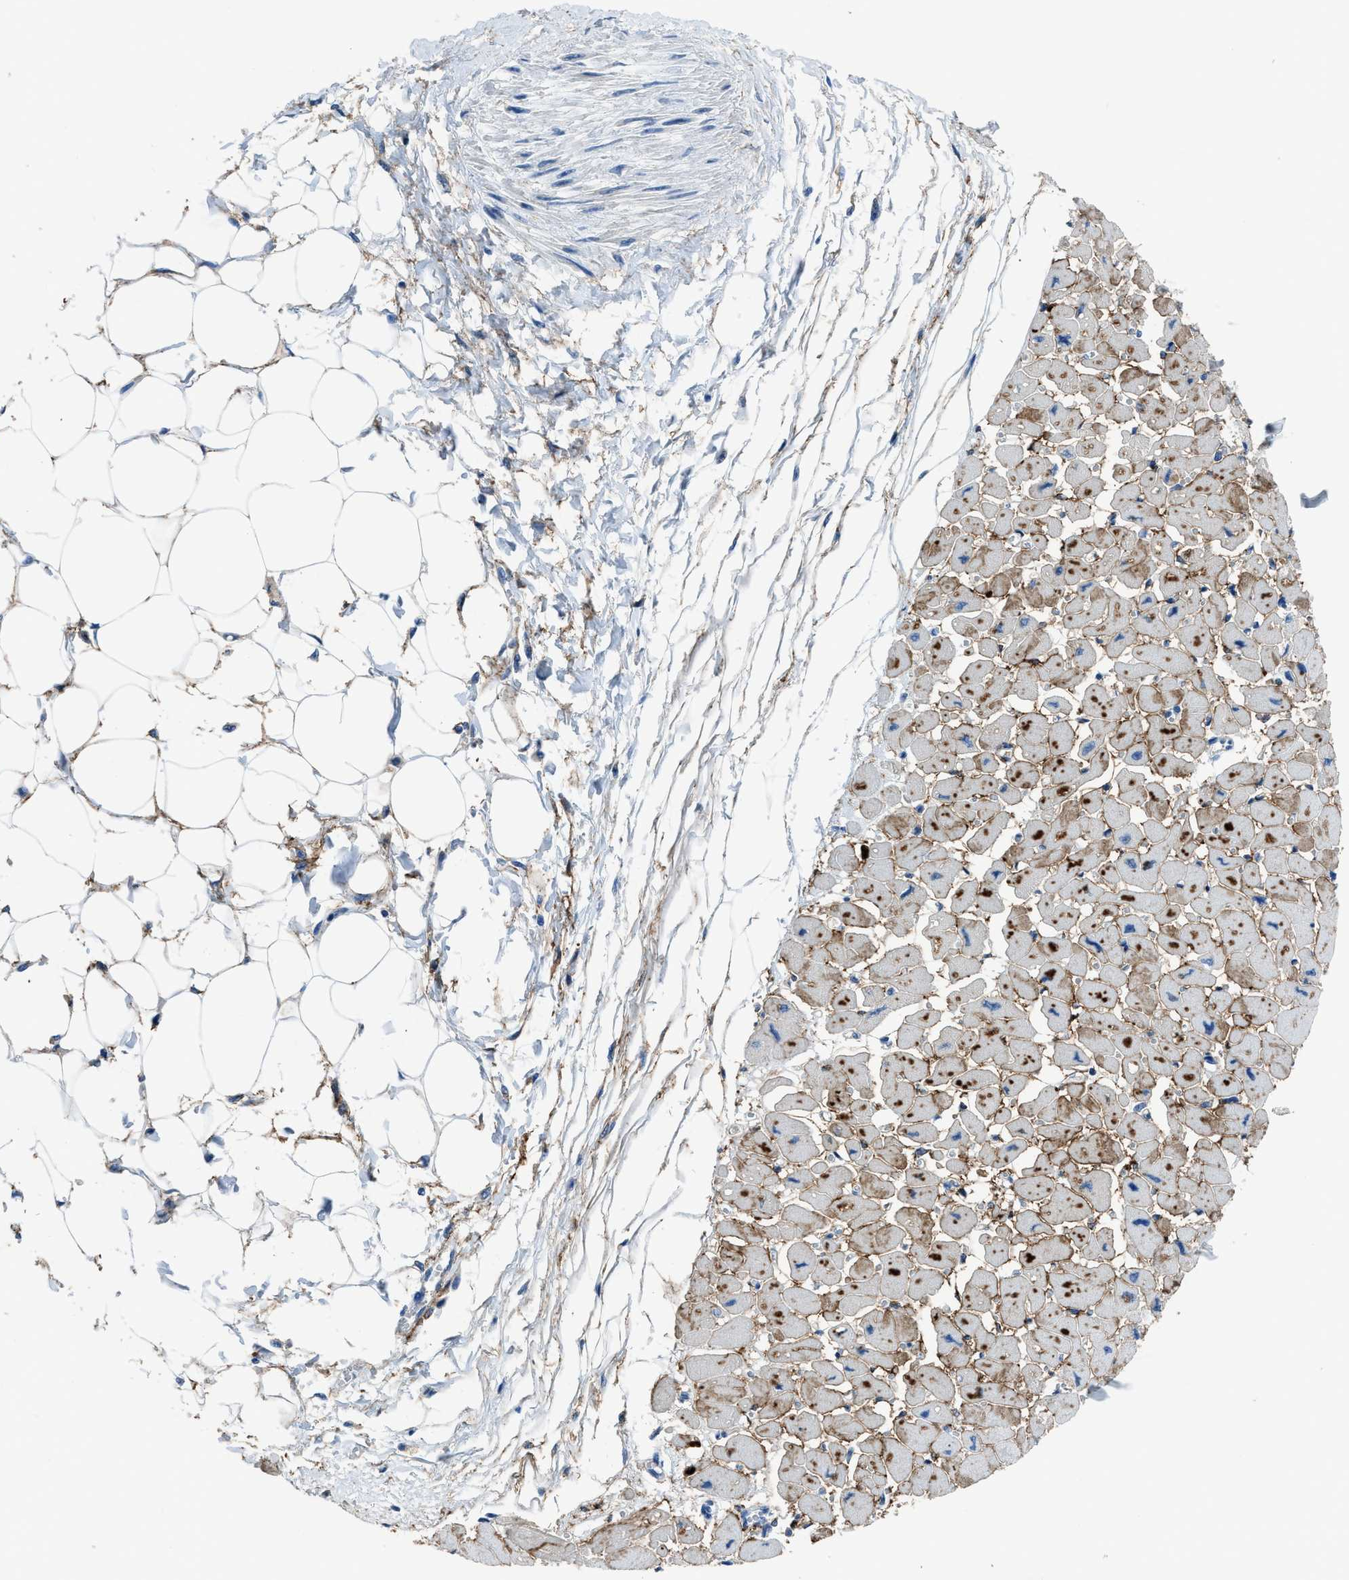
{"staining": {"intensity": "moderate", "quantity": "25%-75%", "location": "cytoplasmic/membranous"}, "tissue": "heart muscle", "cell_type": "Cardiomyocytes", "image_type": "normal", "snomed": [{"axis": "morphology", "description": "Normal tissue, NOS"}, {"axis": "topography", "description": "Heart"}], "caption": "High-magnification brightfield microscopy of unremarkable heart muscle stained with DAB (3,3'-diaminobenzidine) (brown) and counterstained with hematoxylin (blue). cardiomyocytes exhibit moderate cytoplasmic/membranous staining is present in about25%-75% of cells.", "gene": "PTGFRN", "patient": {"sex": "female", "age": 54}}